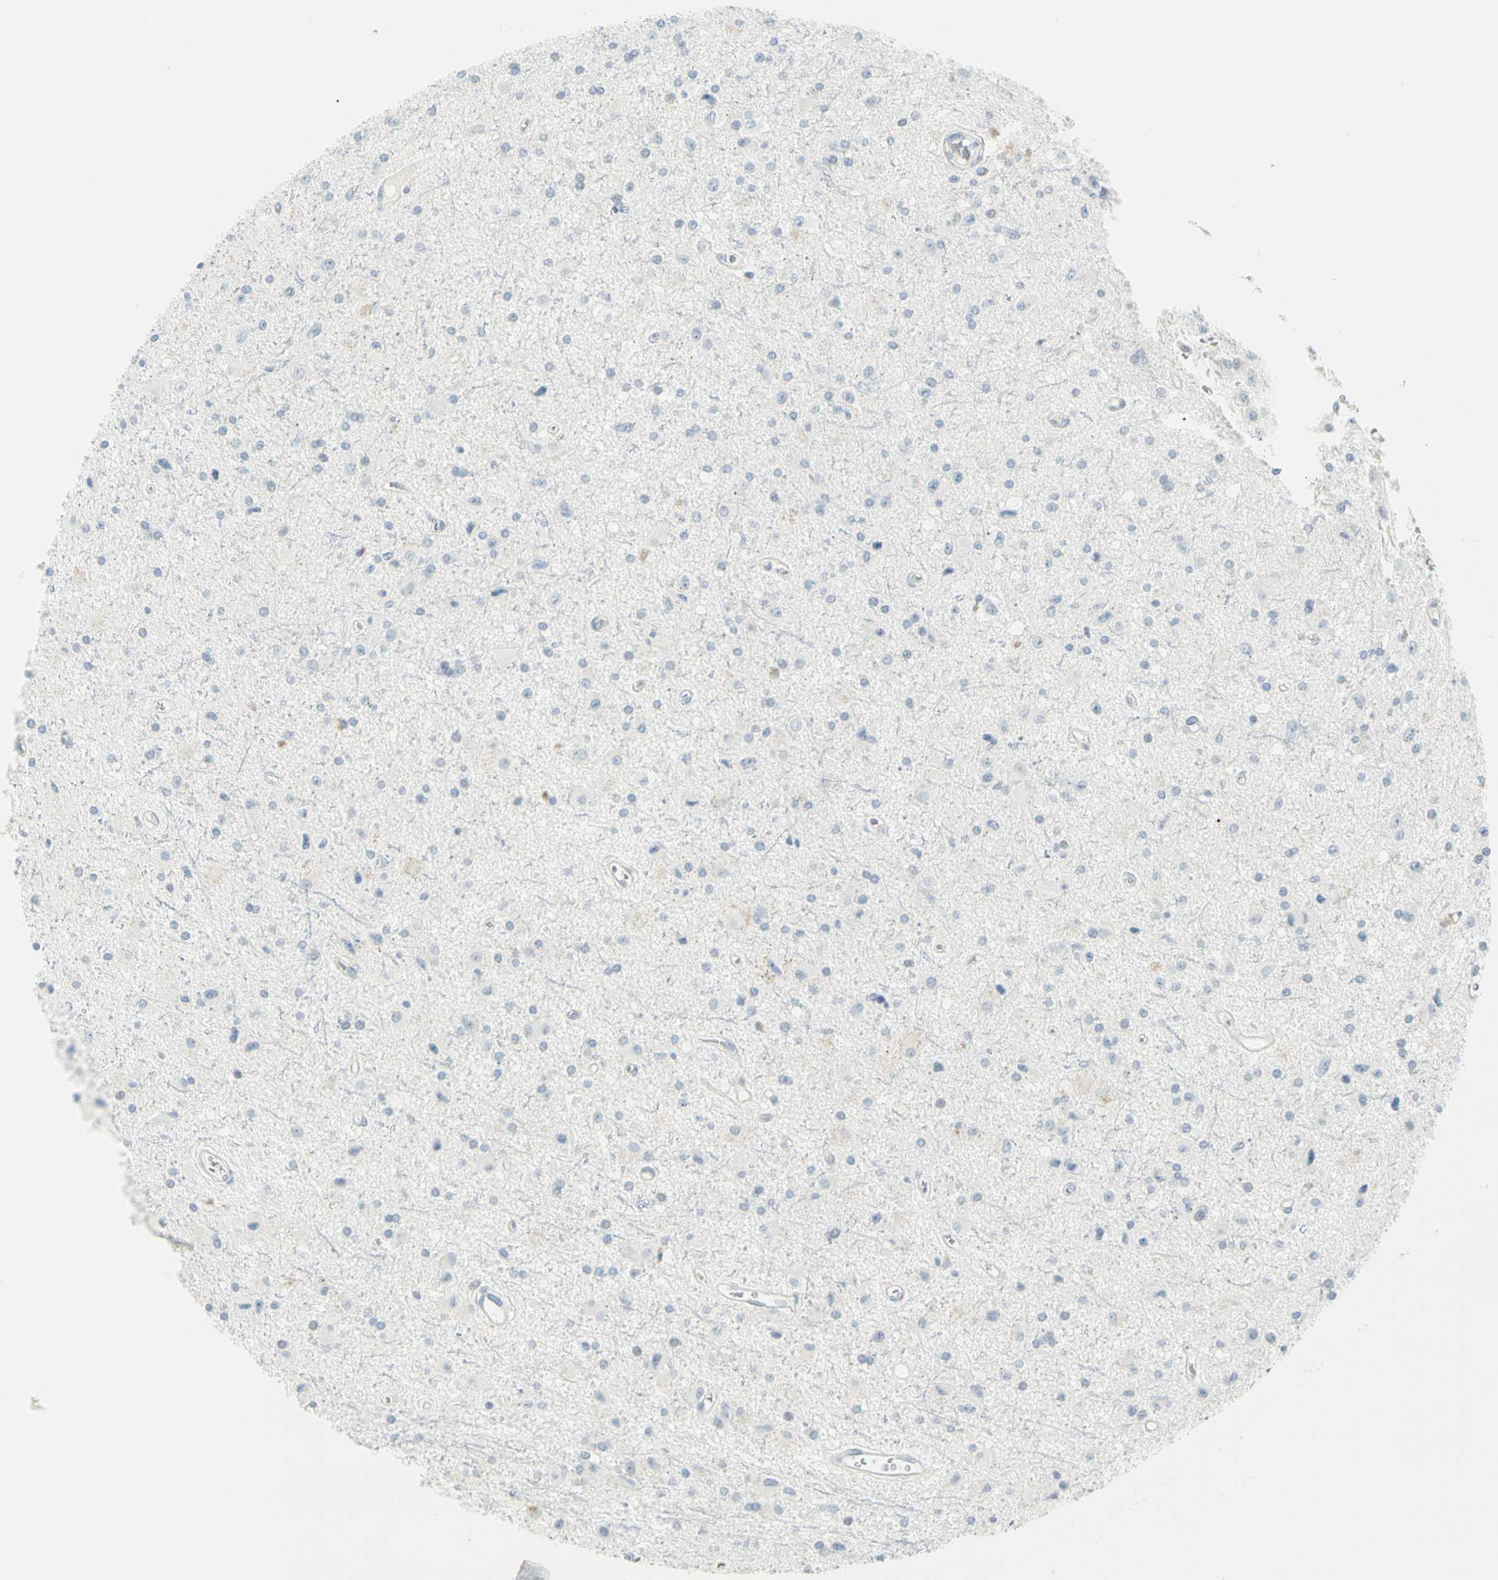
{"staining": {"intensity": "negative", "quantity": "none", "location": "none"}, "tissue": "glioma", "cell_type": "Tumor cells", "image_type": "cancer", "snomed": [{"axis": "morphology", "description": "Glioma, malignant, Low grade"}, {"axis": "topography", "description": "Brain"}], "caption": "Micrograph shows no protein expression in tumor cells of malignant glioma (low-grade) tissue.", "gene": "MLLT10", "patient": {"sex": "male", "age": 58}}